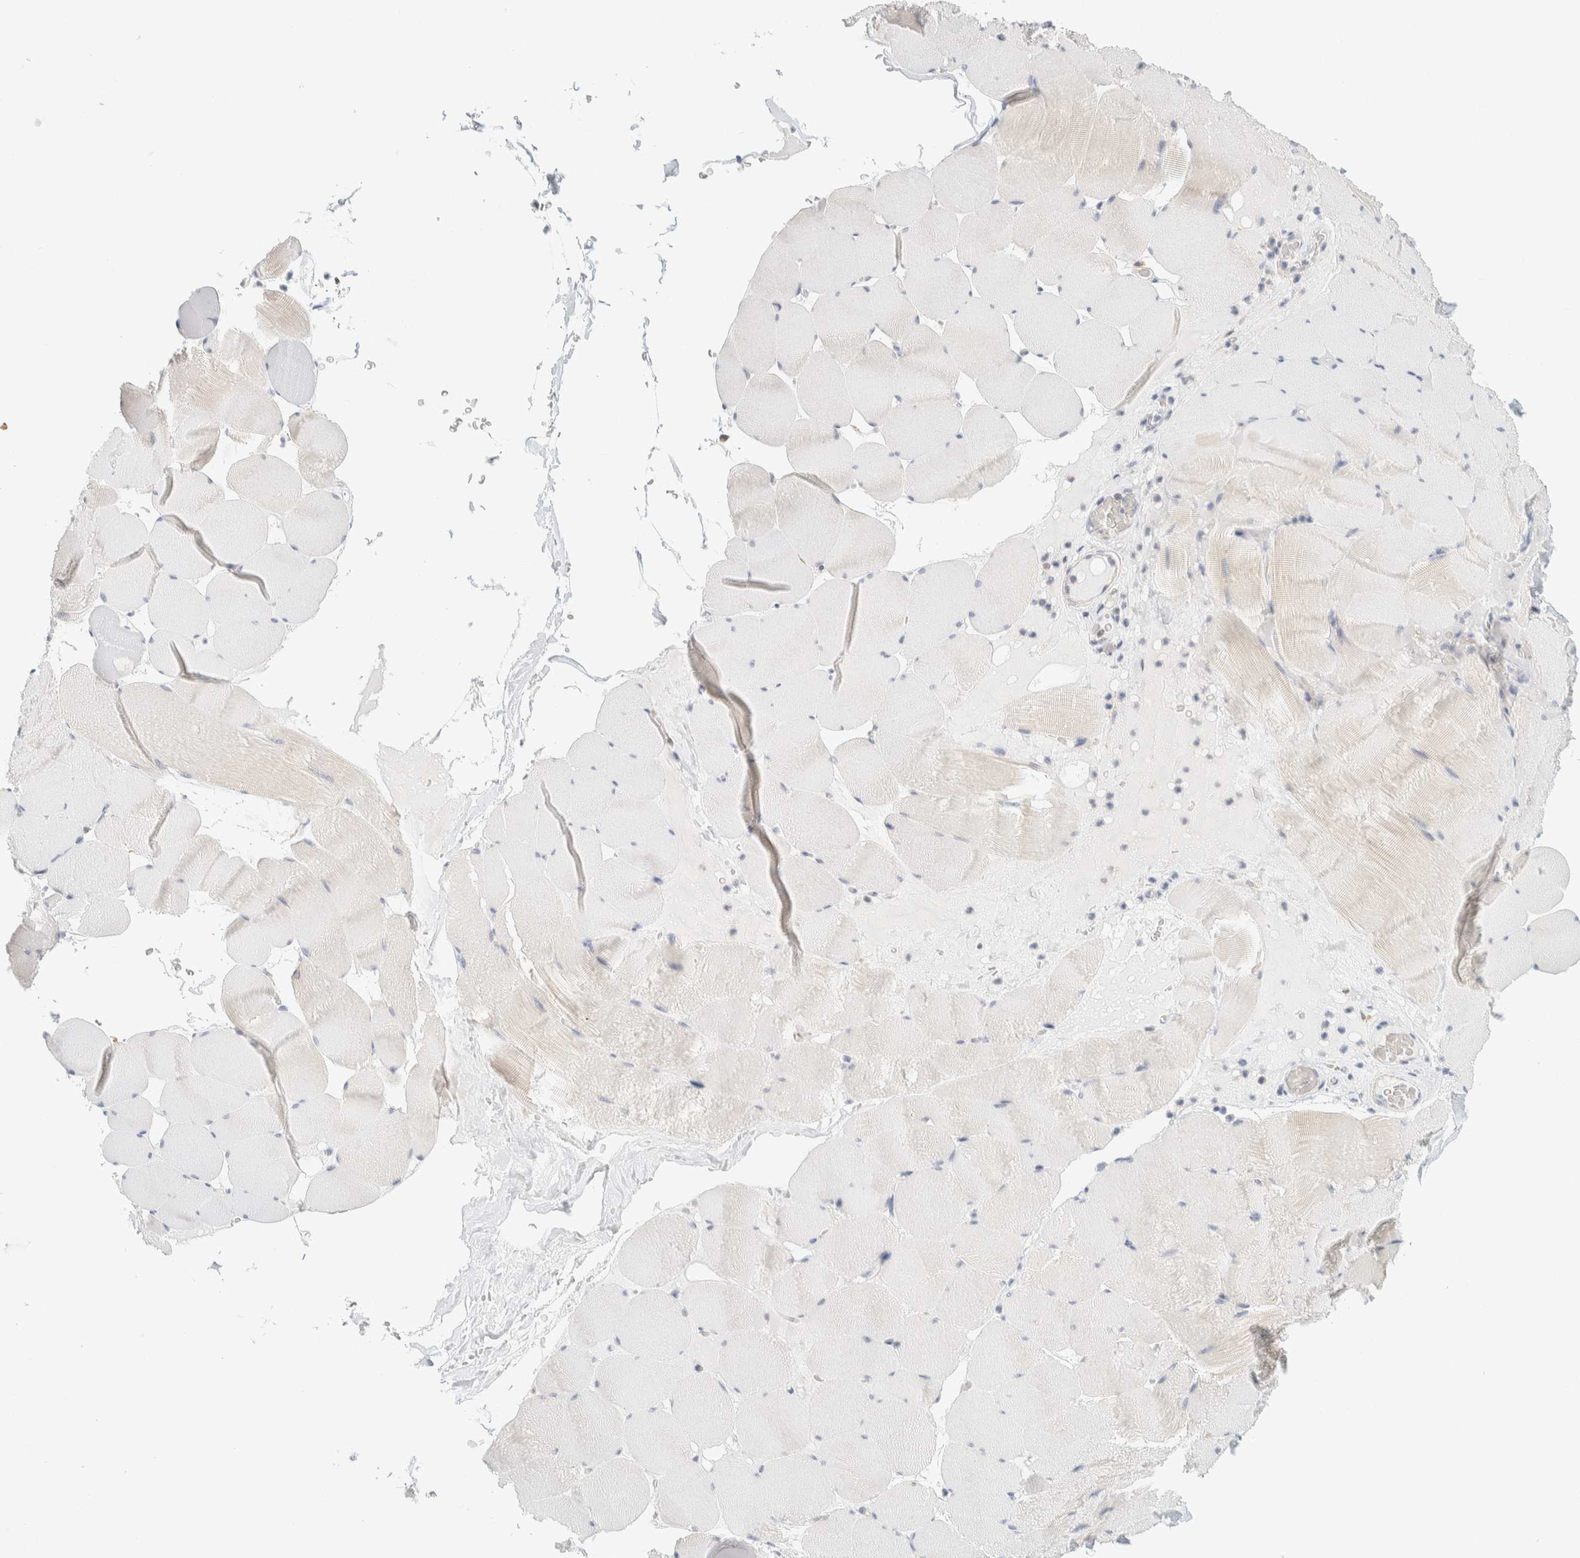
{"staining": {"intensity": "negative", "quantity": "none", "location": "none"}, "tissue": "skeletal muscle", "cell_type": "Myocytes", "image_type": "normal", "snomed": [{"axis": "morphology", "description": "Normal tissue, NOS"}, {"axis": "topography", "description": "Skeletal muscle"}], "caption": "Human skeletal muscle stained for a protein using immunohistochemistry (IHC) reveals no expression in myocytes.", "gene": "AARSD1", "patient": {"sex": "male", "age": 62}}